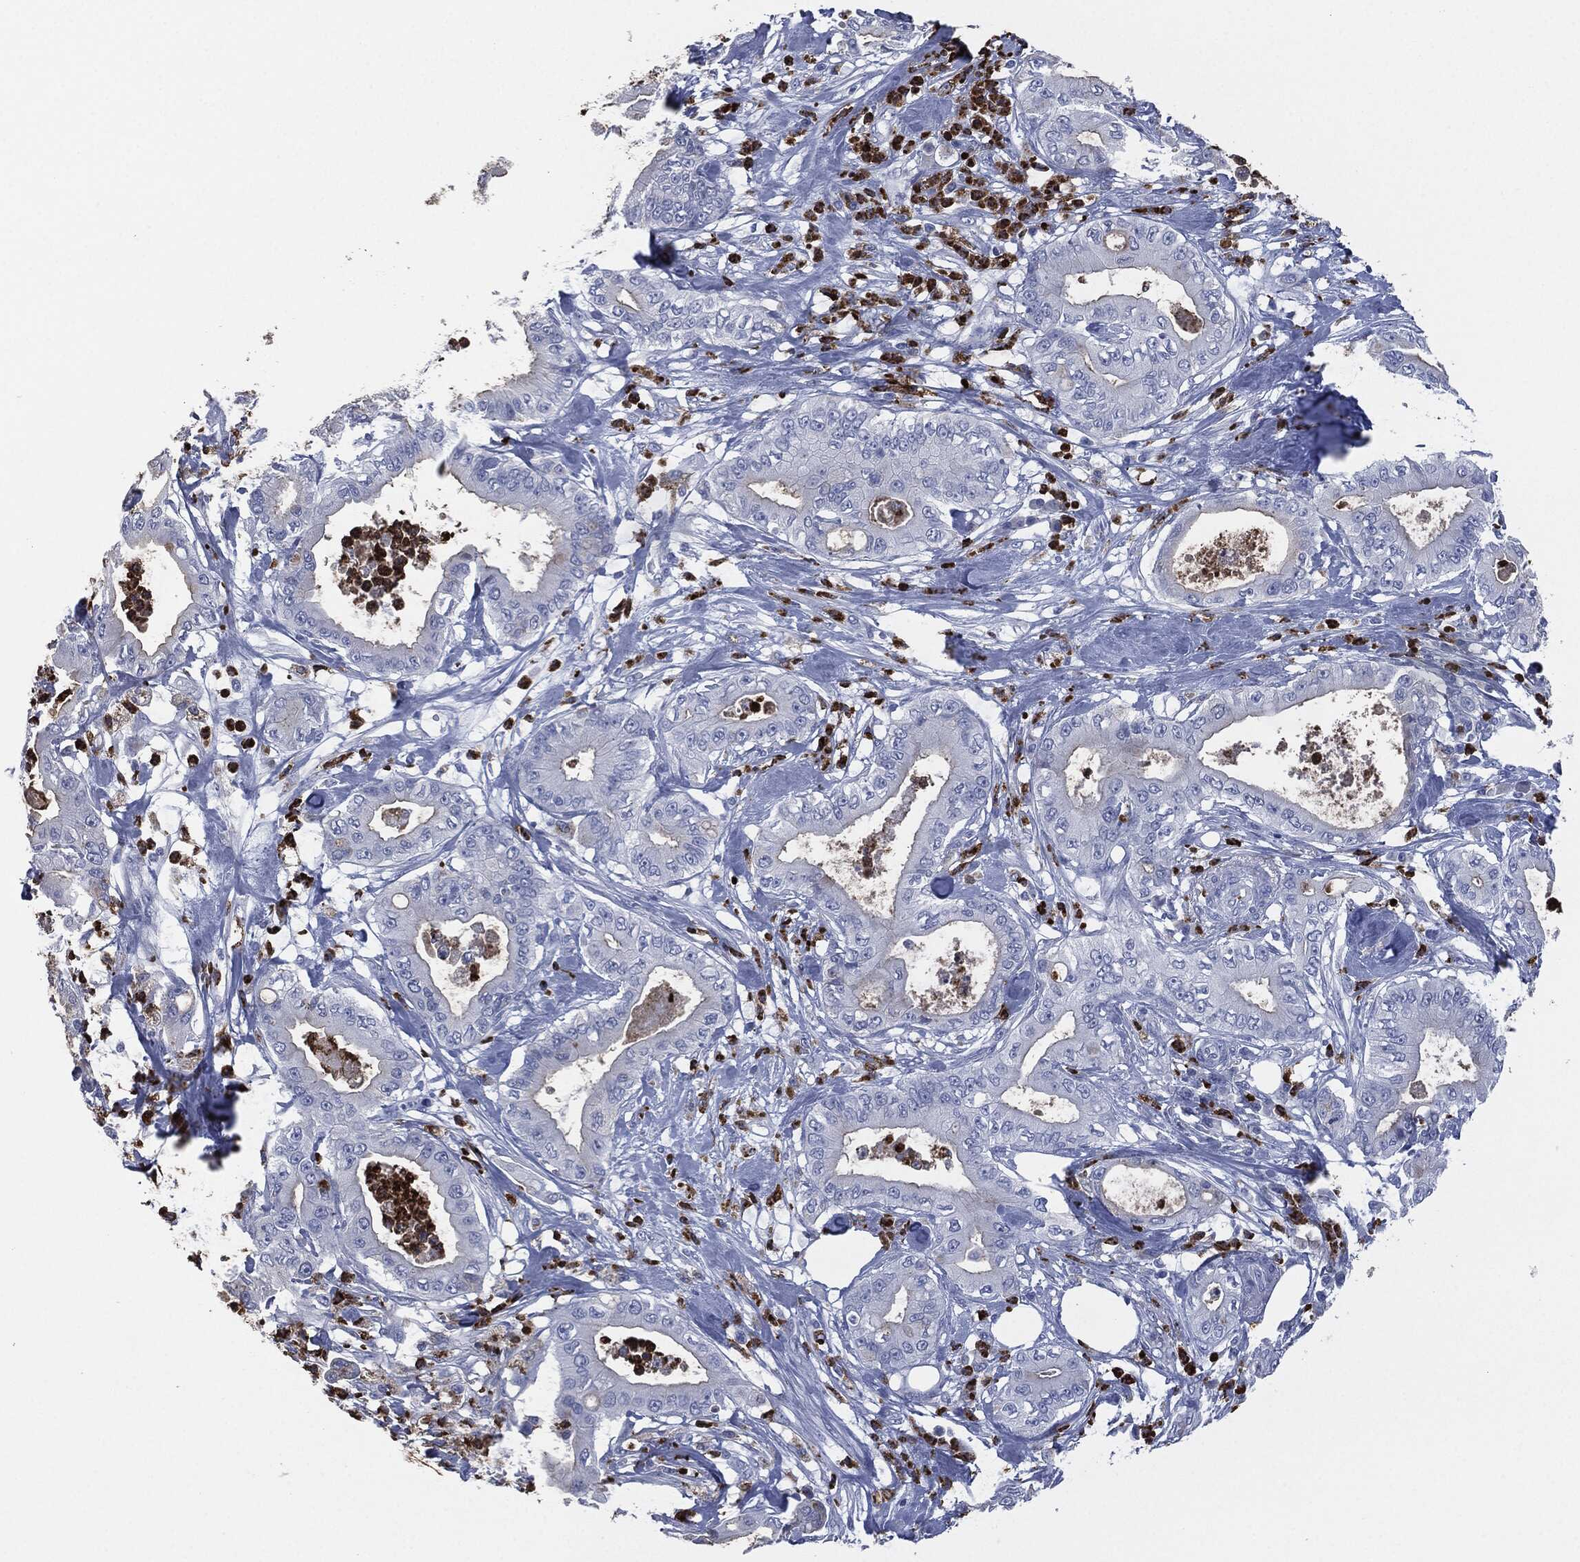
{"staining": {"intensity": "negative", "quantity": "none", "location": "none"}, "tissue": "pancreatic cancer", "cell_type": "Tumor cells", "image_type": "cancer", "snomed": [{"axis": "morphology", "description": "Adenocarcinoma, NOS"}, {"axis": "topography", "description": "Pancreas"}], "caption": "Pancreatic adenocarcinoma was stained to show a protein in brown. There is no significant positivity in tumor cells.", "gene": "CEACAM8", "patient": {"sex": "male", "age": 71}}